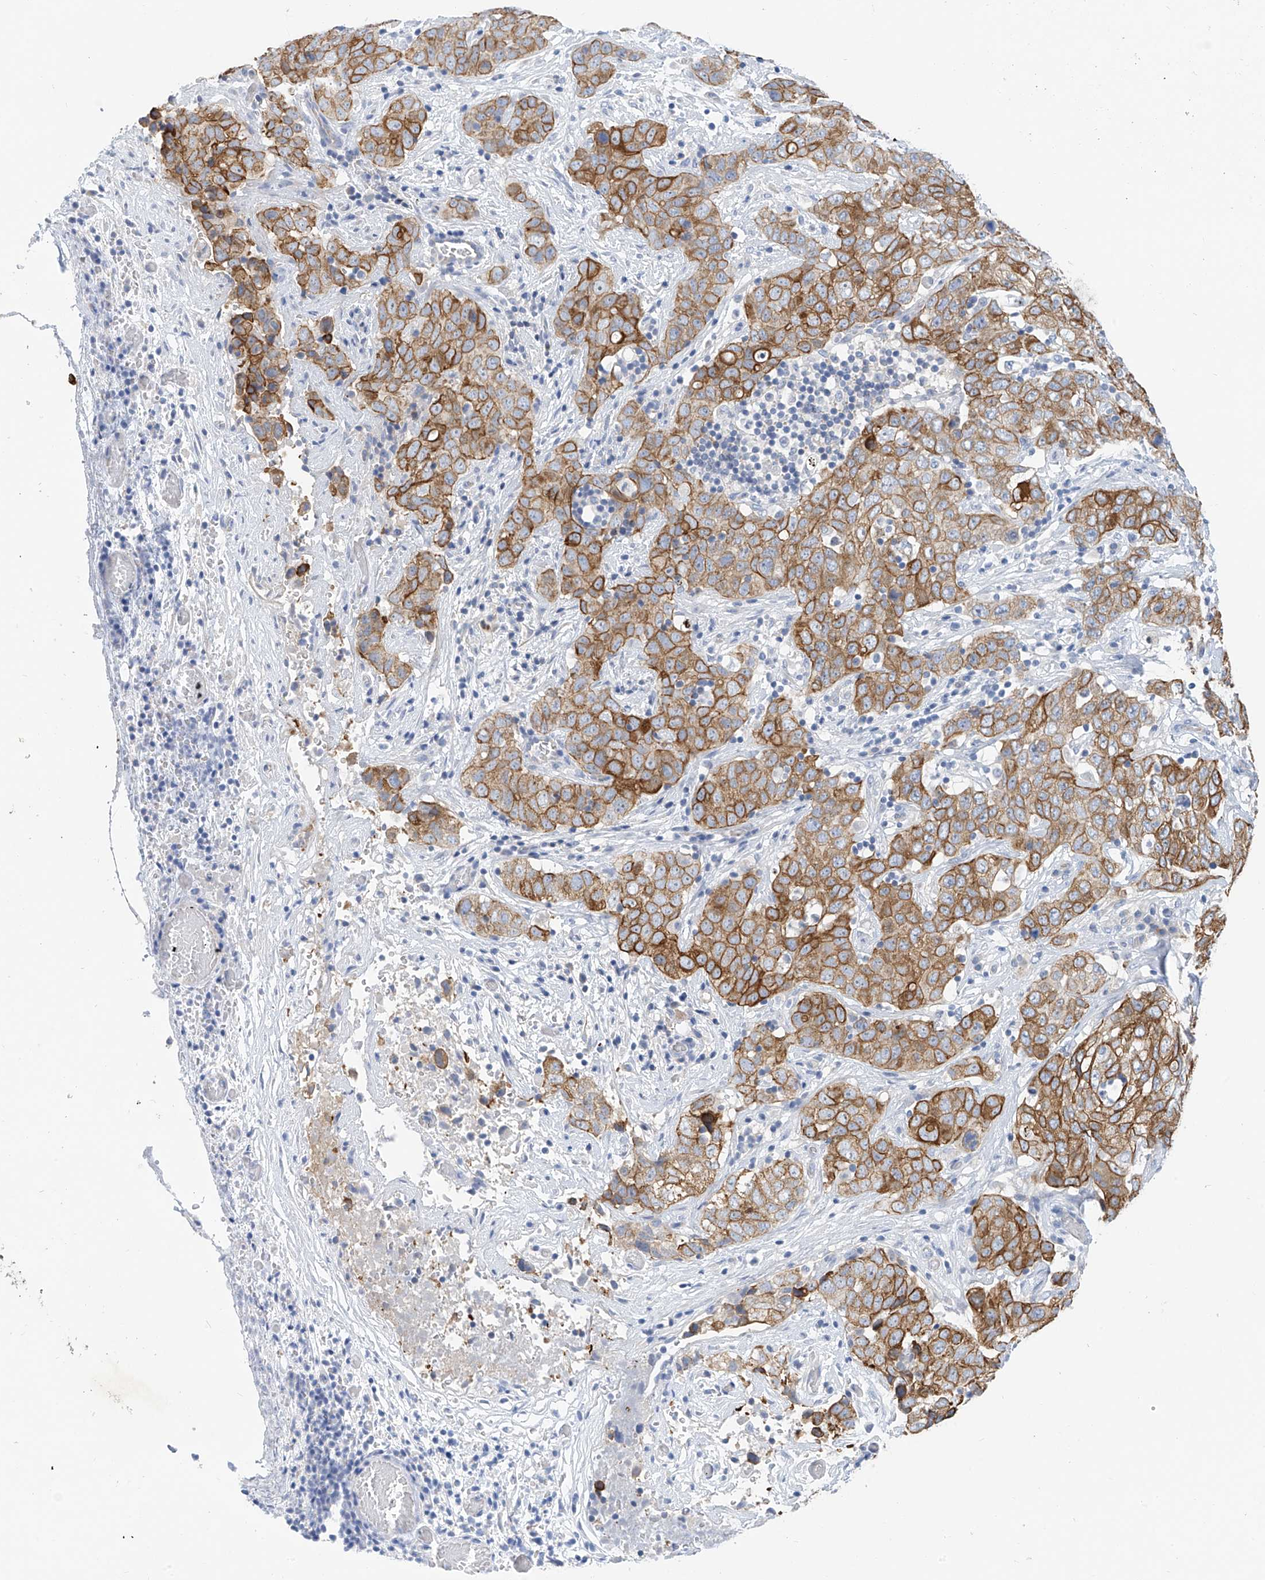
{"staining": {"intensity": "moderate", "quantity": ">75%", "location": "cytoplasmic/membranous"}, "tissue": "stomach cancer", "cell_type": "Tumor cells", "image_type": "cancer", "snomed": [{"axis": "morphology", "description": "Normal tissue, NOS"}, {"axis": "morphology", "description": "Adenocarcinoma, NOS"}, {"axis": "topography", "description": "Lymph node"}, {"axis": "topography", "description": "Stomach"}], "caption": "Moderate cytoplasmic/membranous staining for a protein is present in about >75% of tumor cells of adenocarcinoma (stomach) using immunohistochemistry.", "gene": "PIK3C2B", "patient": {"sex": "male", "age": 48}}